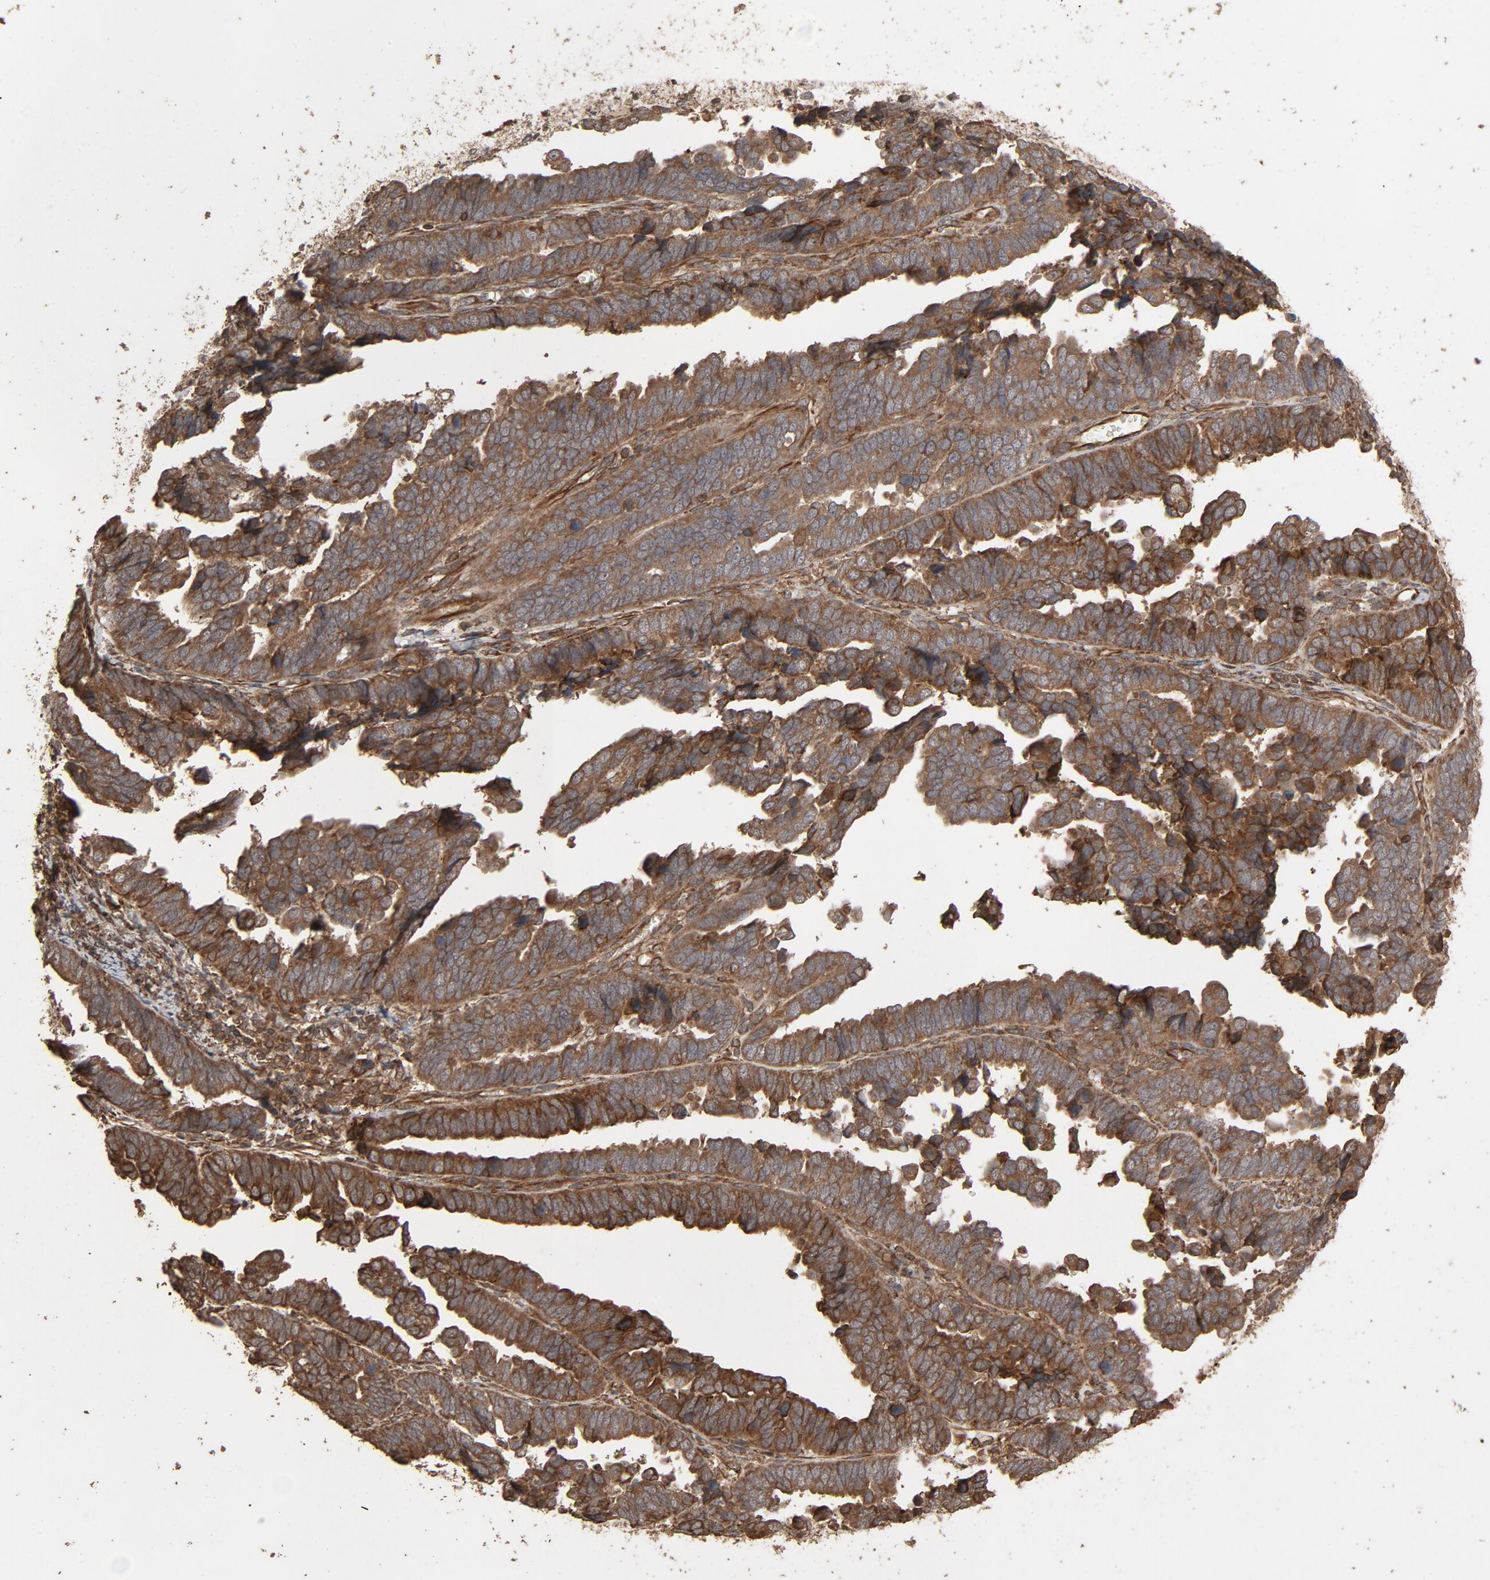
{"staining": {"intensity": "strong", "quantity": "25%-75%", "location": "cytoplasmic/membranous"}, "tissue": "endometrial cancer", "cell_type": "Tumor cells", "image_type": "cancer", "snomed": [{"axis": "morphology", "description": "Adenocarcinoma, NOS"}, {"axis": "topography", "description": "Endometrium"}], "caption": "This image exhibits endometrial adenocarcinoma stained with immunohistochemistry (IHC) to label a protein in brown. The cytoplasmic/membranous of tumor cells show strong positivity for the protein. Nuclei are counter-stained blue.", "gene": "RPS6KA6", "patient": {"sex": "female", "age": 75}}